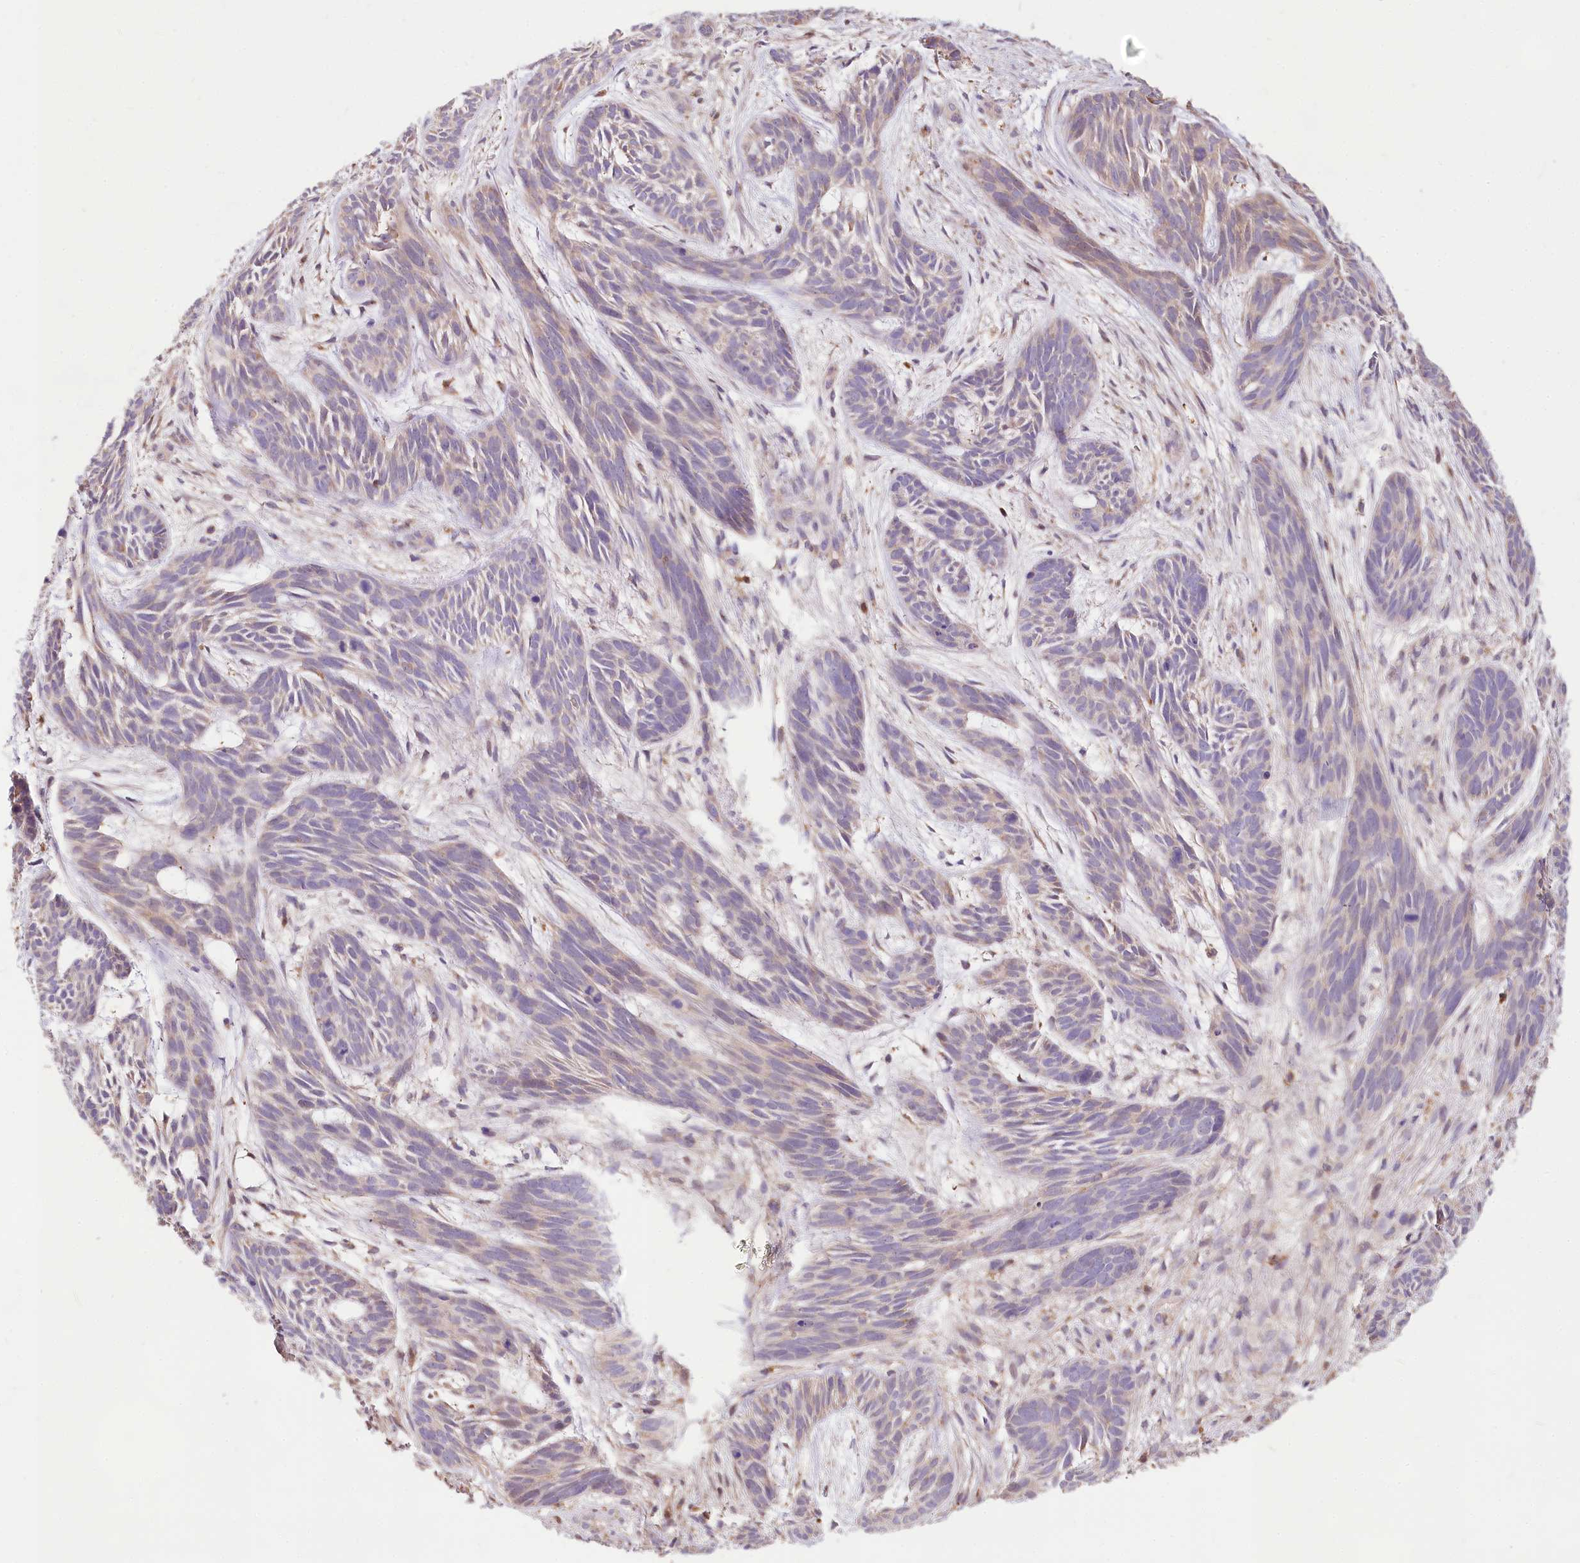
{"staining": {"intensity": "negative", "quantity": "none", "location": "none"}, "tissue": "skin cancer", "cell_type": "Tumor cells", "image_type": "cancer", "snomed": [{"axis": "morphology", "description": "Basal cell carcinoma"}, {"axis": "topography", "description": "Skin"}], "caption": "An IHC micrograph of skin cancer (basal cell carcinoma) is shown. There is no staining in tumor cells of skin cancer (basal cell carcinoma). (DAB immunohistochemistry (IHC) with hematoxylin counter stain).", "gene": "TASOR2", "patient": {"sex": "male", "age": 89}}